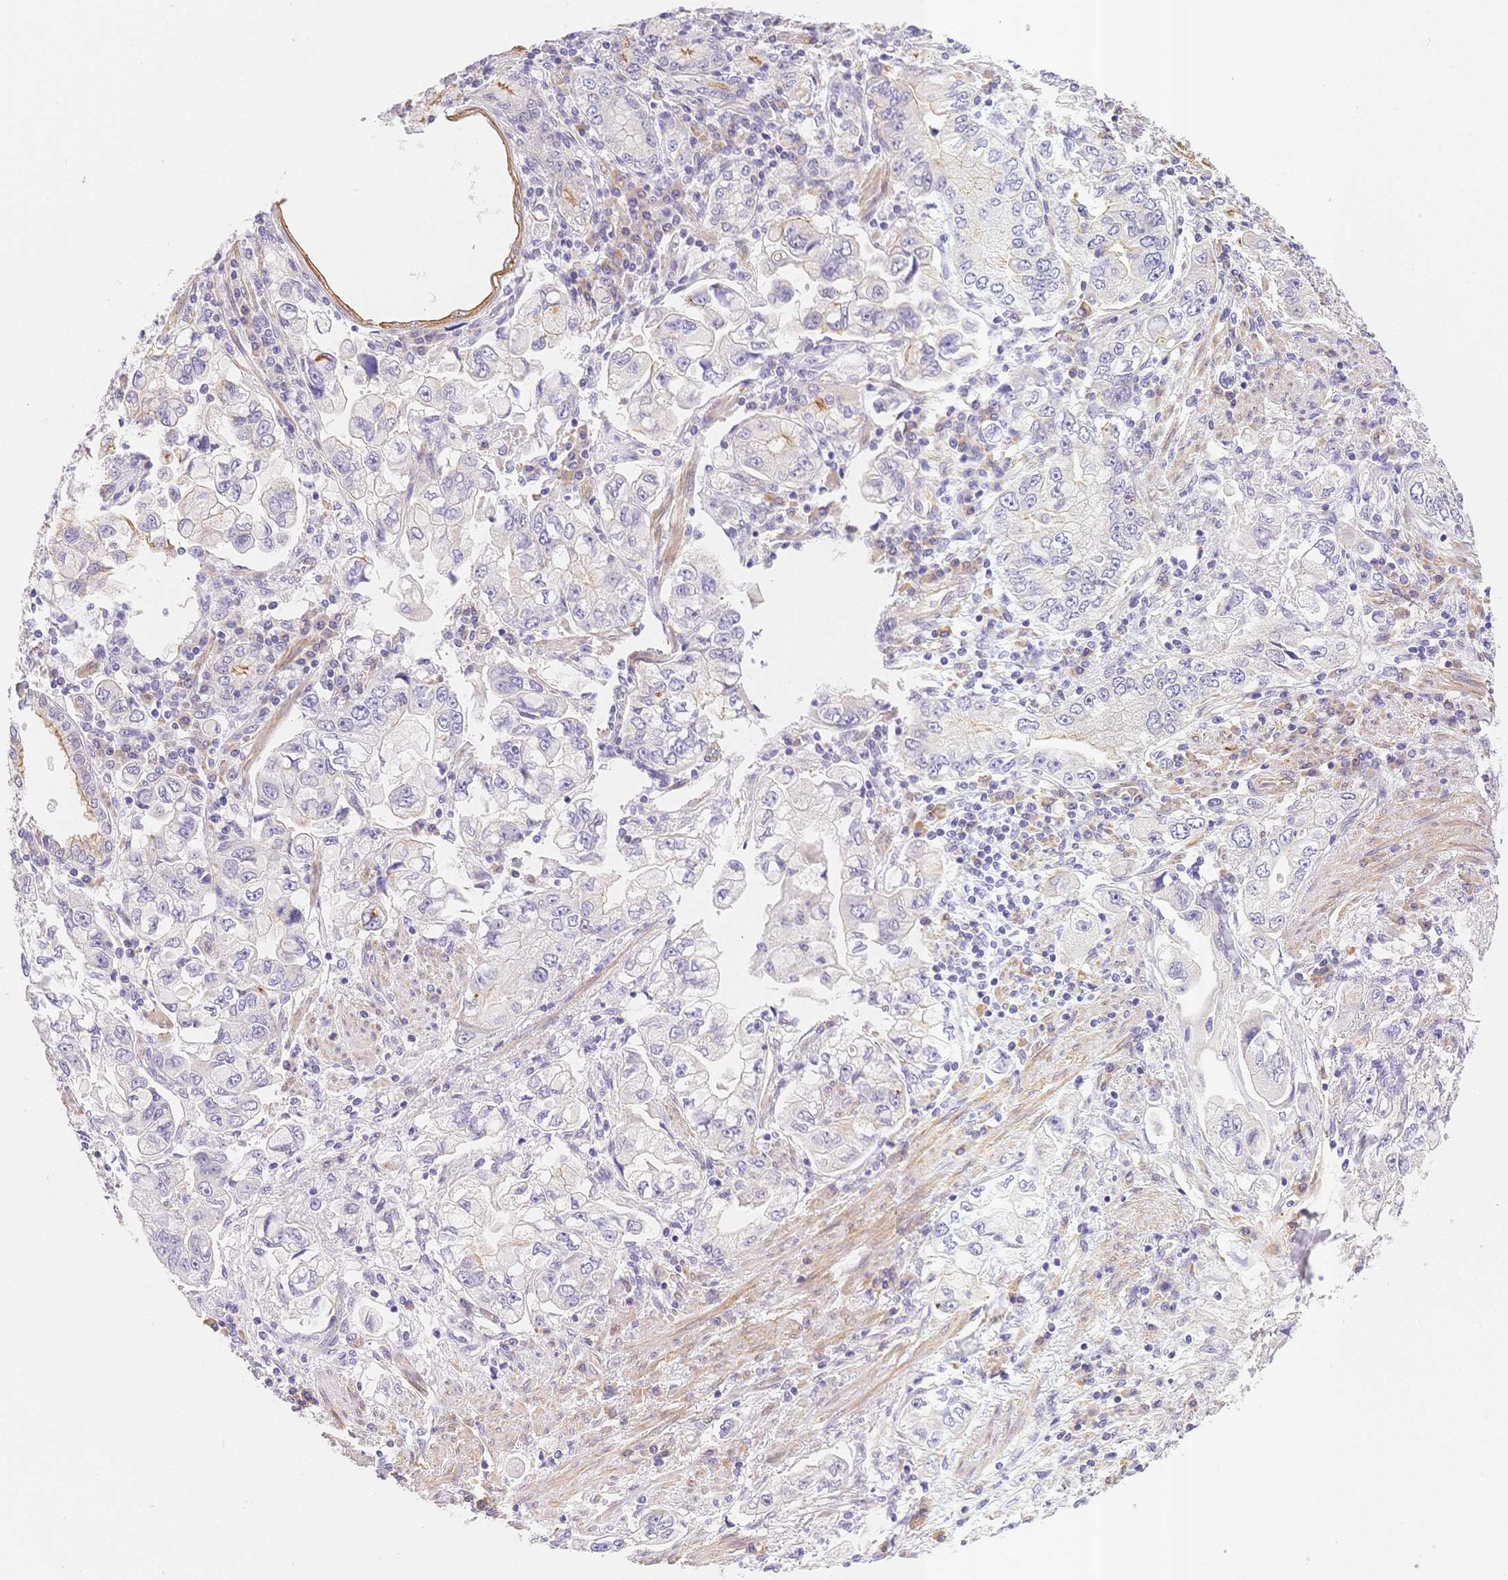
{"staining": {"intensity": "negative", "quantity": "none", "location": "none"}, "tissue": "stomach cancer", "cell_type": "Tumor cells", "image_type": "cancer", "snomed": [{"axis": "morphology", "description": "Adenocarcinoma, NOS"}, {"axis": "topography", "description": "Stomach, lower"}], "caption": "Human adenocarcinoma (stomach) stained for a protein using immunohistochemistry exhibits no expression in tumor cells.", "gene": "CSN1S1", "patient": {"sex": "female", "age": 93}}